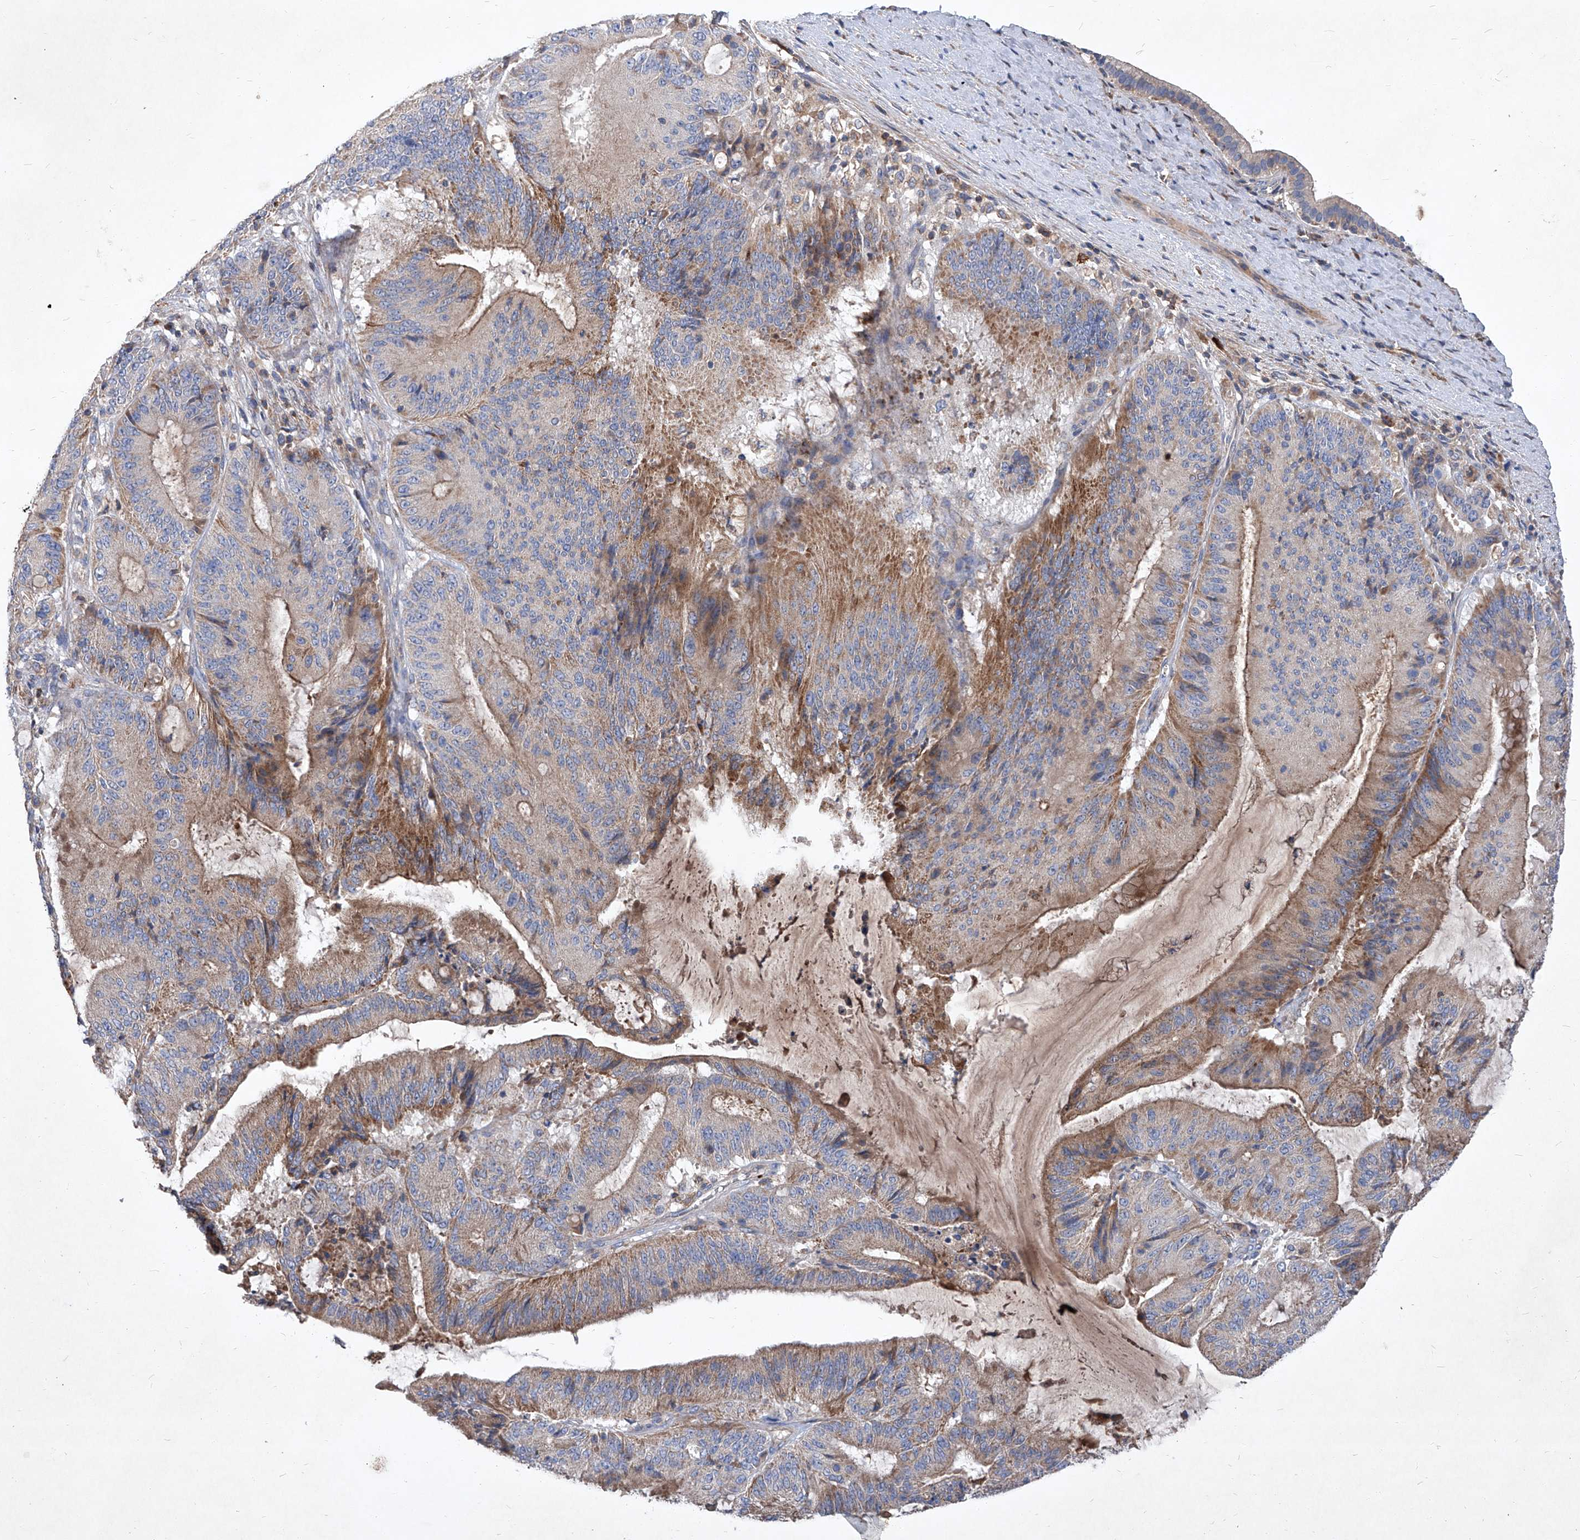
{"staining": {"intensity": "moderate", "quantity": "25%-75%", "location": "cytoplasmic/membranous"}, "tissue": "liver cancer", "cell_type": "Tumor cells", "image_type": "cancer", "snomed": [{"axis": "morphology", "description": "Normal tissue, NOS"}, {"axis": "morphology", "description": "Cholangiocarcinoma"}, {"axis": "topography", "description": "Liver"}, {"axis": "topography", "description": "Peripheral nerve tissue"}], "caption": "DAB (3,3'-diaminobenzidine) immunohistochemical staining of liver cancer (cholangiocarcinoma) displays moderate cytoplasmic/membranous protein staining in approximately 25%-75% of tumor cells.", "gene": "EPHA8", "patient": {"sex": "female", "age": 73}}